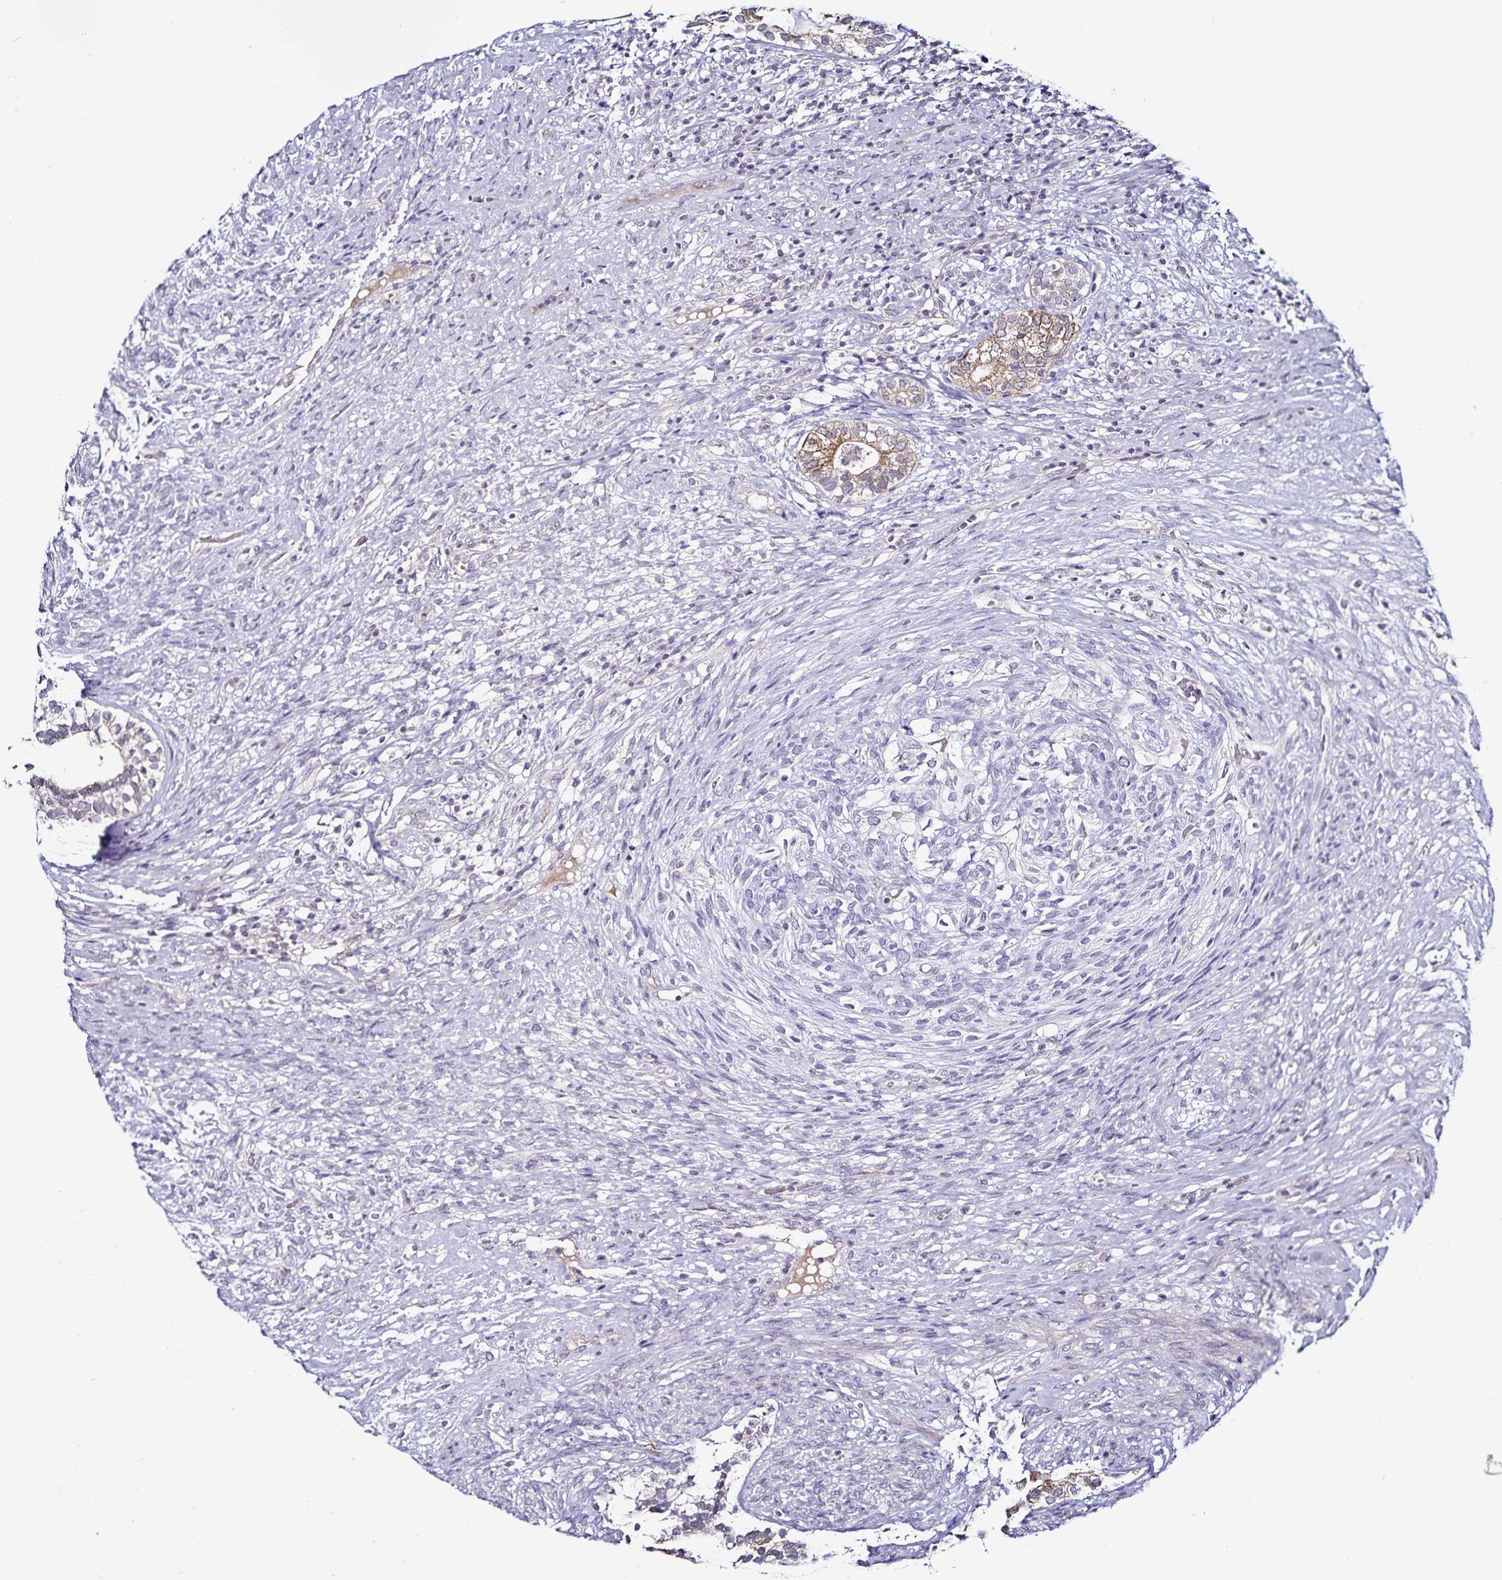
{"staining": {"intensity": "moderate", "quantity": "25%-75%", "location": "cytoplasmic/membranous"}, "tissue": "testis cancer", "cell_type": "Tumor cells", "image_type": "cancer", "snomed": [{"axis": "morphology", "description": "Seminoma, NOS"}, {"axis": "morphology", "description": "Carcinoma, Embryonal, NOS"}, {"axis": "topography", "description": "Testis"}], "caption": "Human testis cancer (seminoma) stained with a protein marker demonstrates moderate staining in tumor cells.", "gene": "ACSL5", "patient": {"sex": "male", "age": 41}}